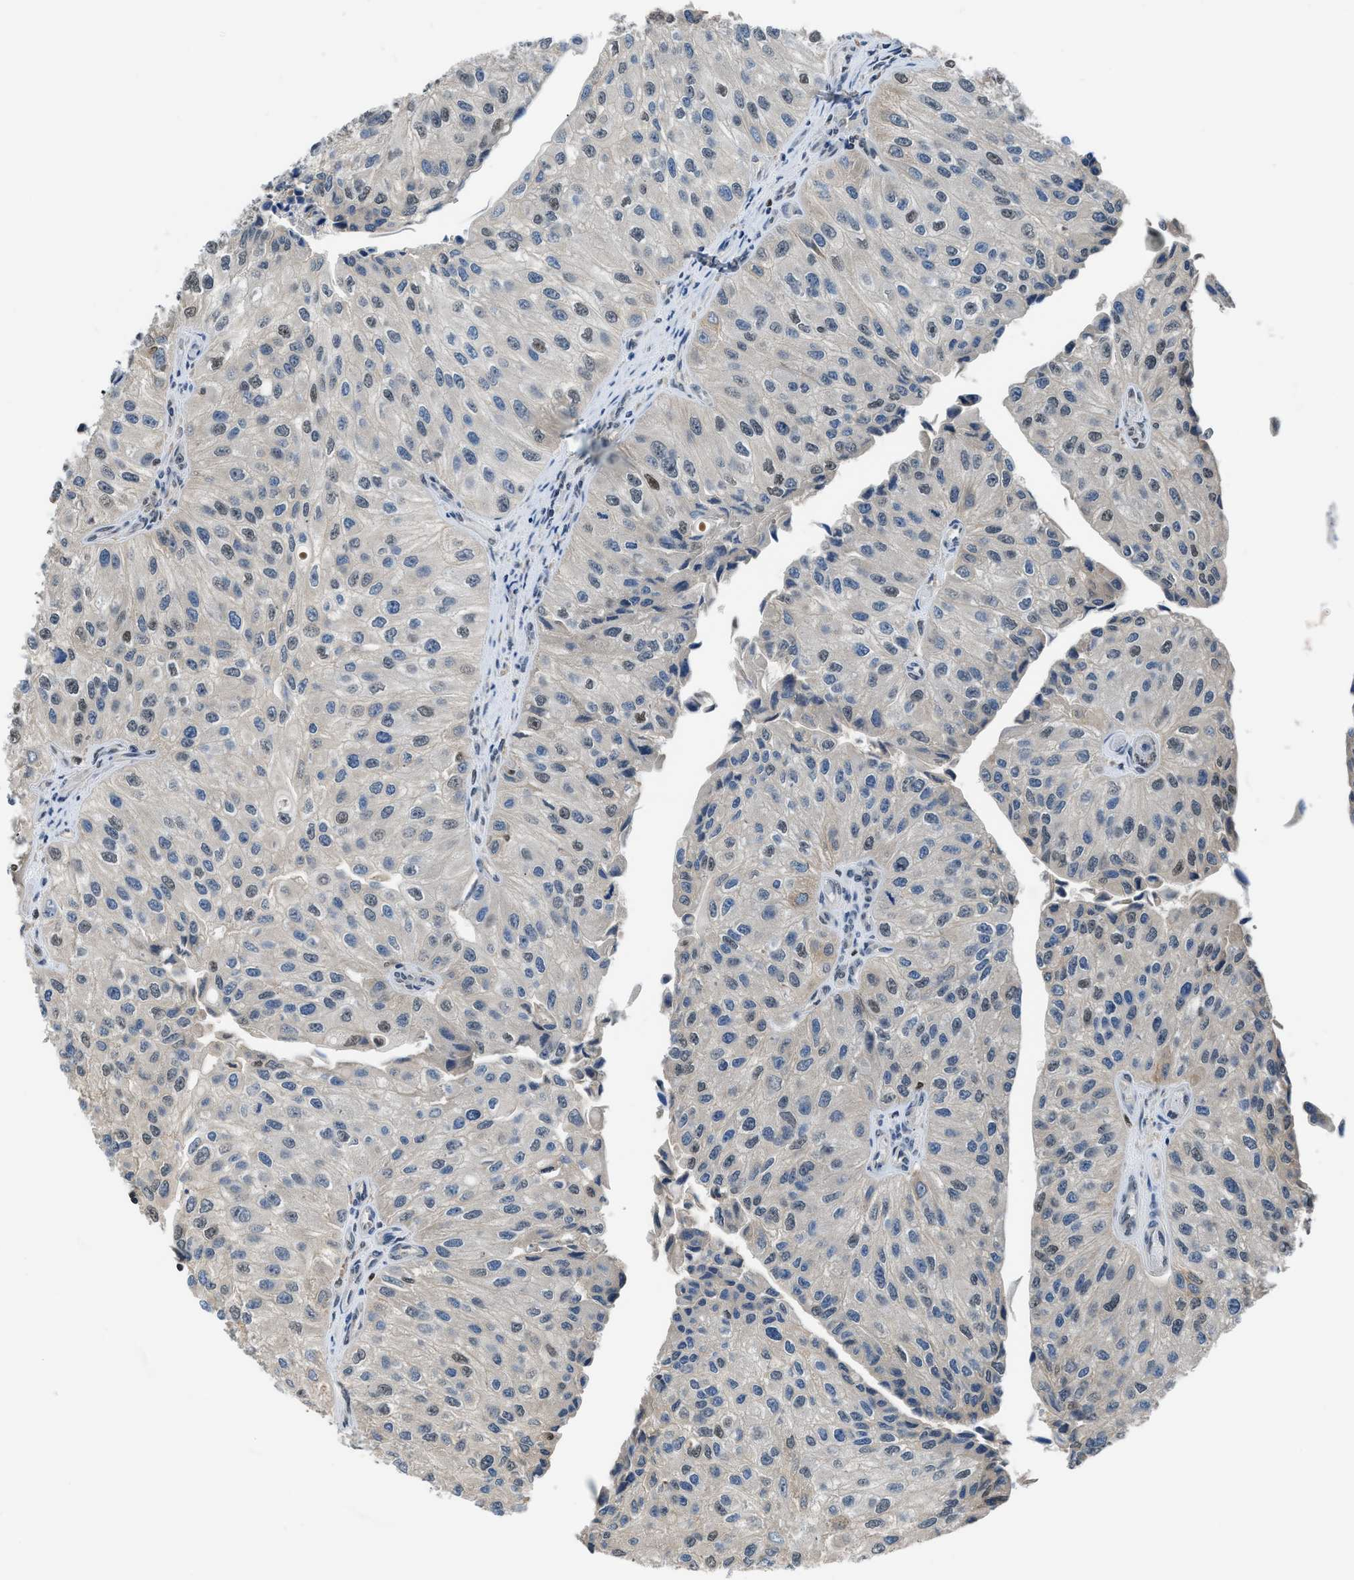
{"staining": {"intensity": "negative", "quantity": "none", "location": "none"}, "tissue": "urothelial cancer", "cell_type": "Tumor cells", "image_type": "cancer", "snomed": [{"axis": "morphology", "description": "Urothelial carcinoma, High grade"}, {"axis": "topography", "description": "Kidney"}, {"axis": "topography", "description": "Urinary bladder"}], "caption": "A histopathology image of human urothelial carcinoma (high-grade) is negative for staining in tumor cells. (DAB (3,3'-diaminobenzidine) IHC with hematoxylin counter stain).", "gene": "ALX1", "patient": {"sex": "male", "age": 77}}